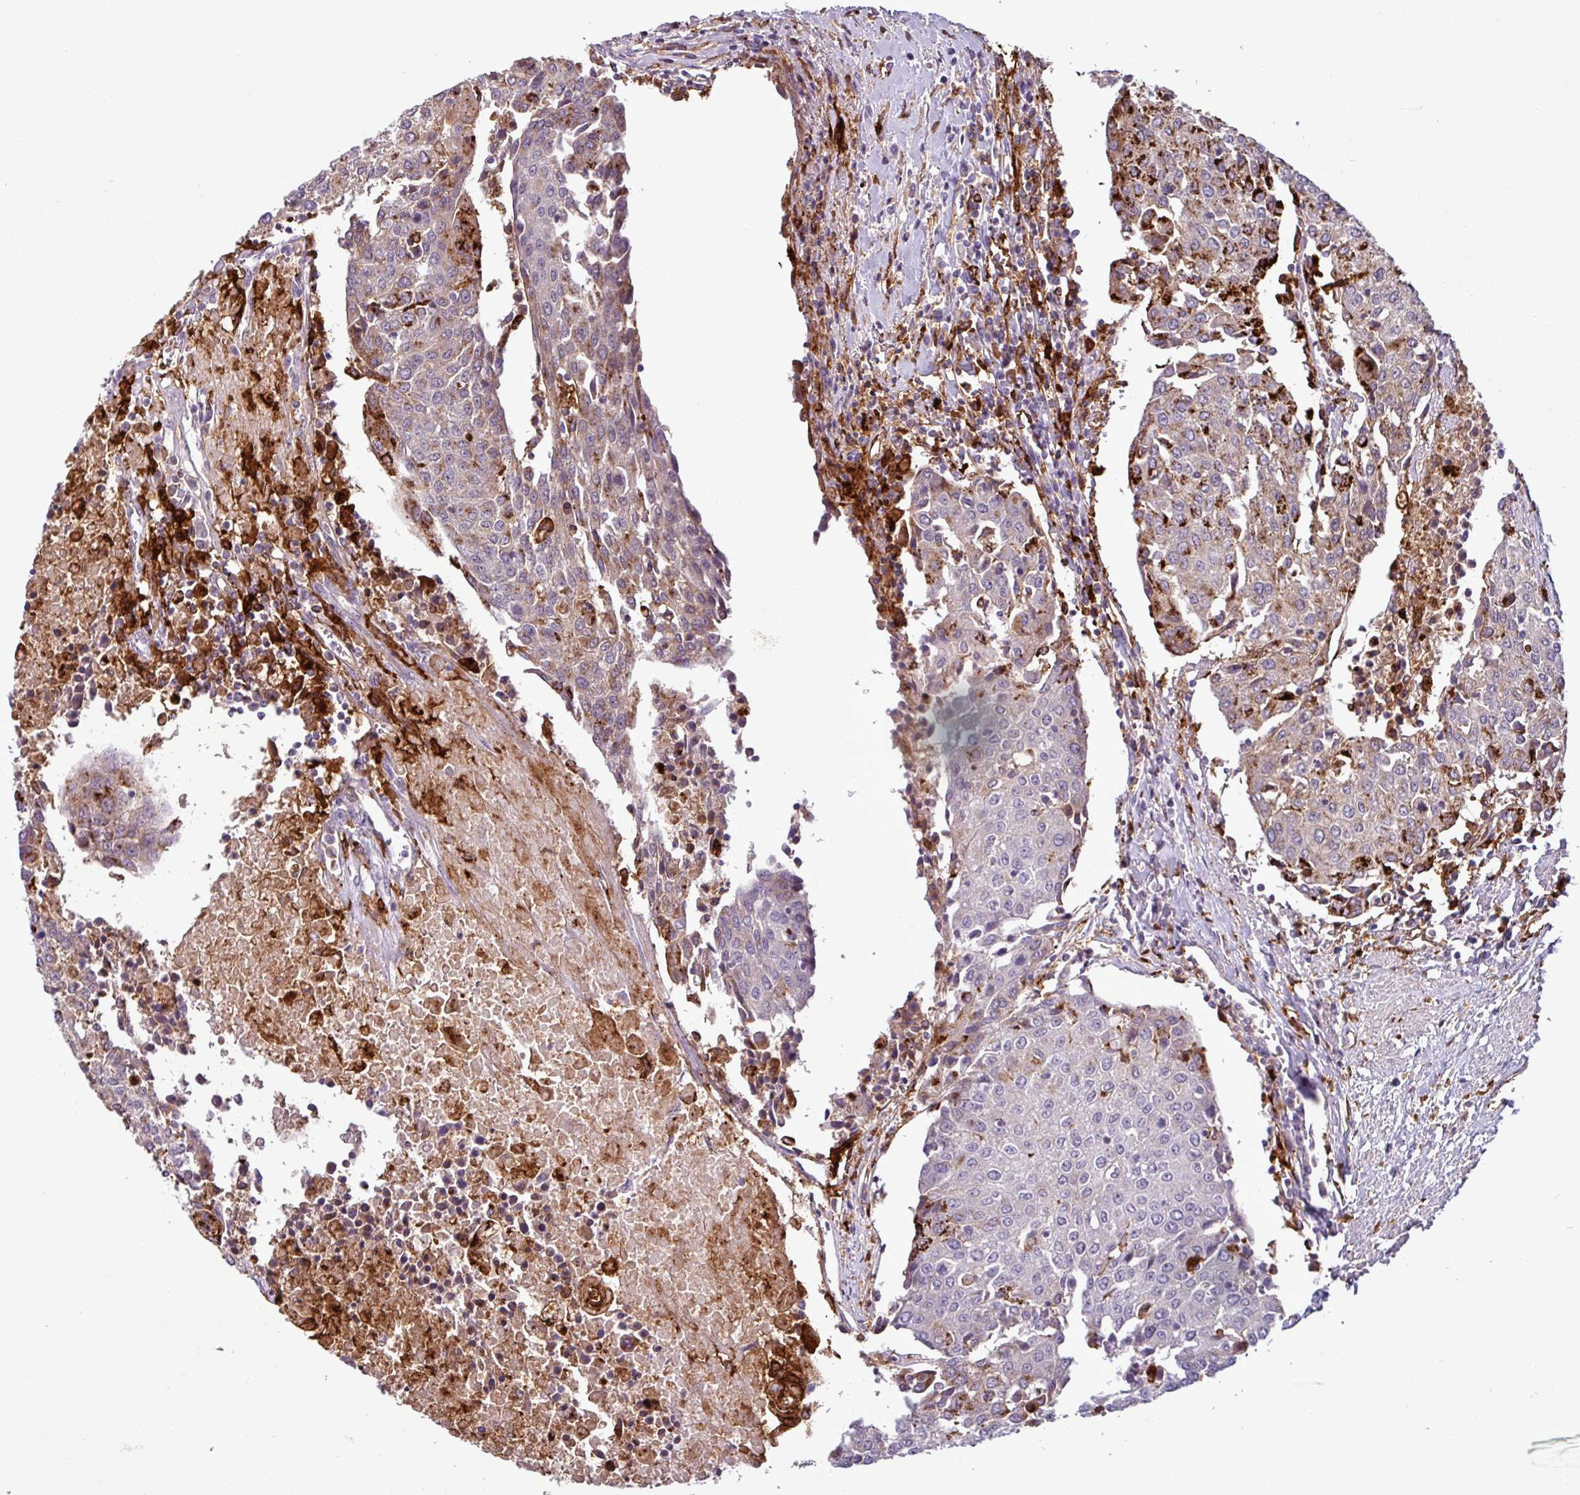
{"staining": {"intensity": "negative", "quantity": "none", "location": "none"}, "tissue": "urothelial cancer", "cell_type": "Tumor cells", "image_type": "cancer", "snomed": [{"axis": "morphology", "description": "Urothelial carcinoma, High grade"}, {"axis": "topography", "description": "Urinary bladder"}], "caption": "A photomicrograph of high-grade urothelial carcinoma stained for a protein exhibits no brown staining in tumor cells.", "gene": "C9orf24", "patient": {"sex": "female", "age": 85}}